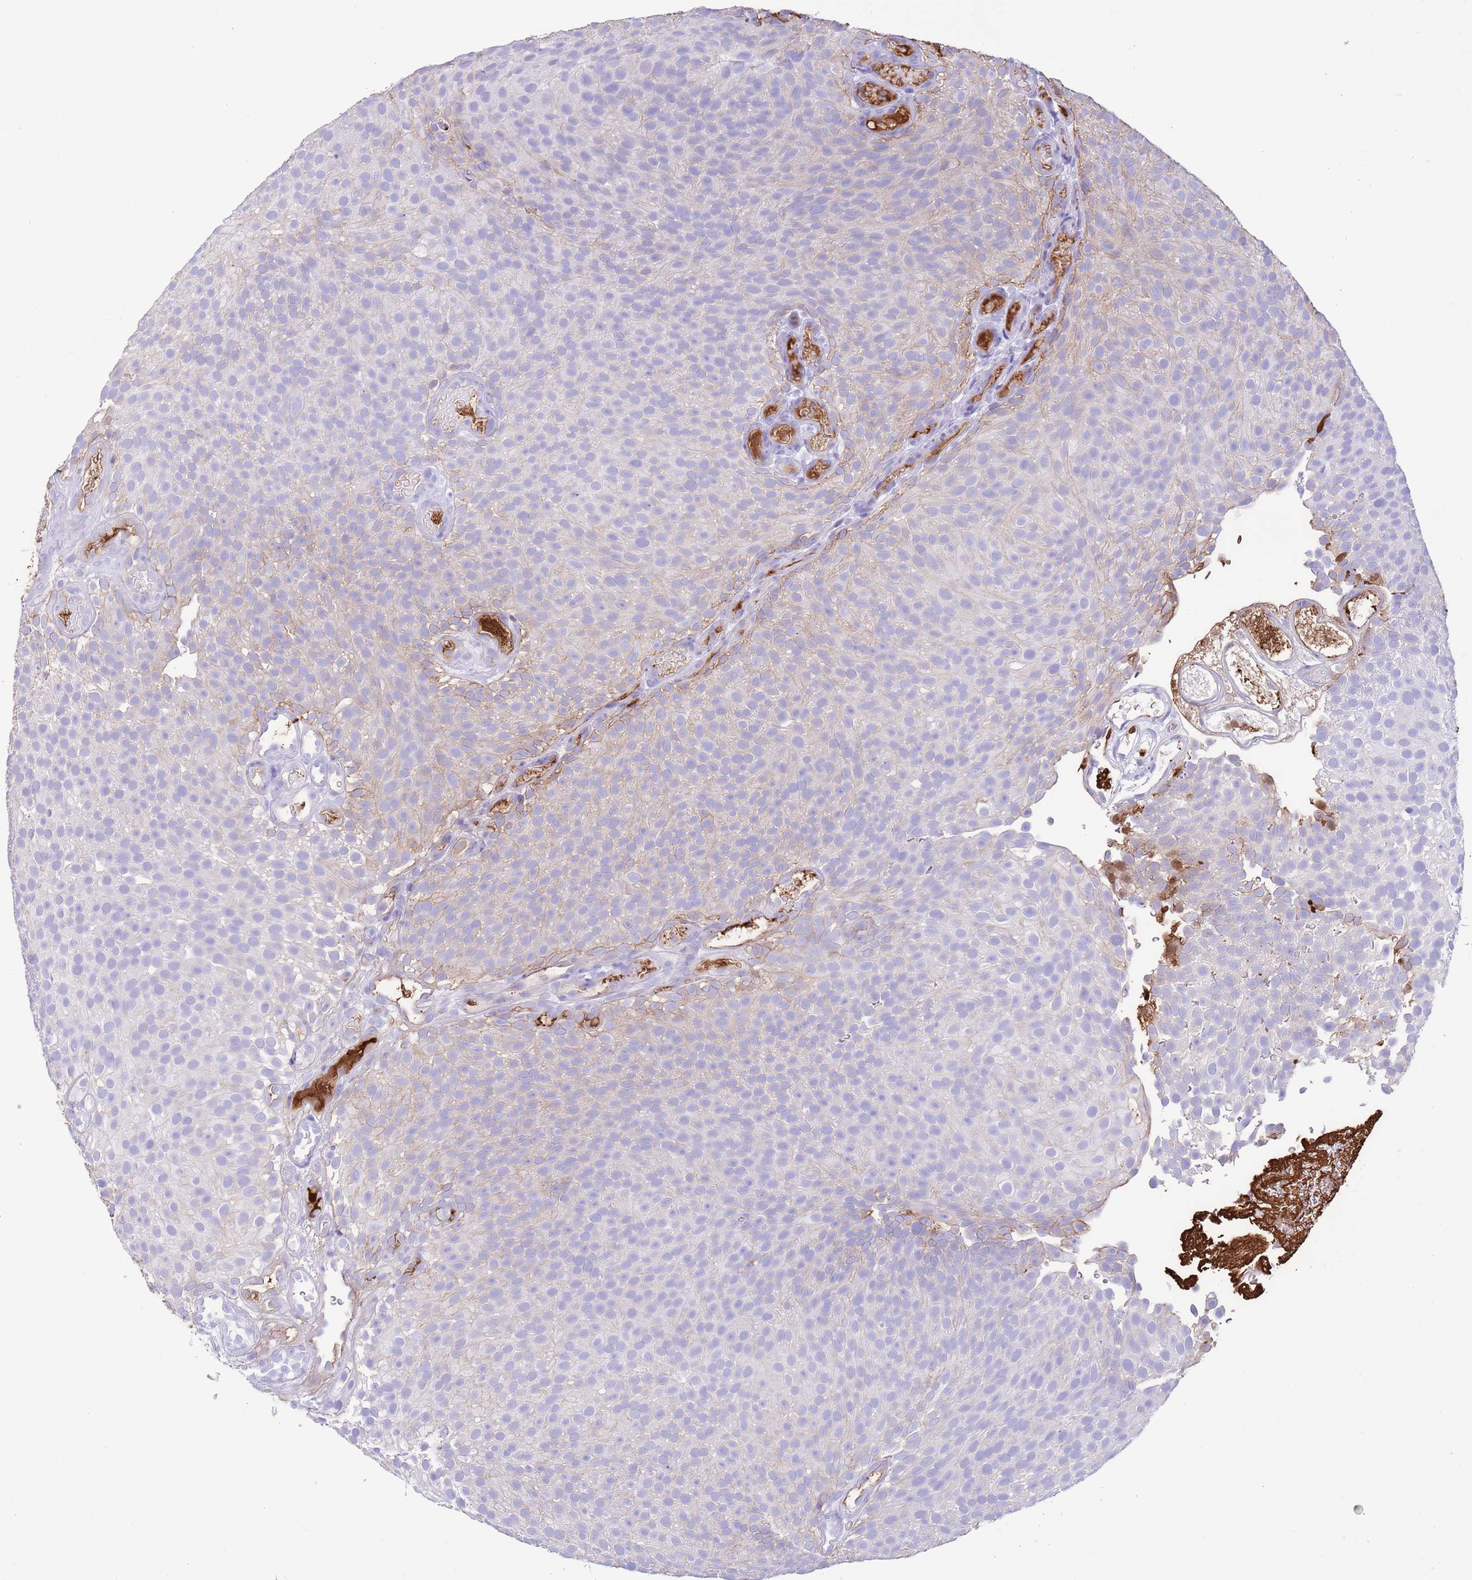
{"staining": {"intensity": "negative", "quantity": "none", "location": "none"}, "tissue": "urothelial cancer", "cell_type": "Tumor cells", "image_type": "cancer", "snomed": [{"axis": "morphology", "description": "Urothelial carcinoma, Low grade"}, {"axis": "topography", "description": "Urinary bladder"}], "caption": "This is an immunohistochemistry (IHC) photomicrograph of human urothelial cancer. There is no expression in tumor cells.", "gene": "IGF1", "patient": {"sex": "male", "age": 78}}